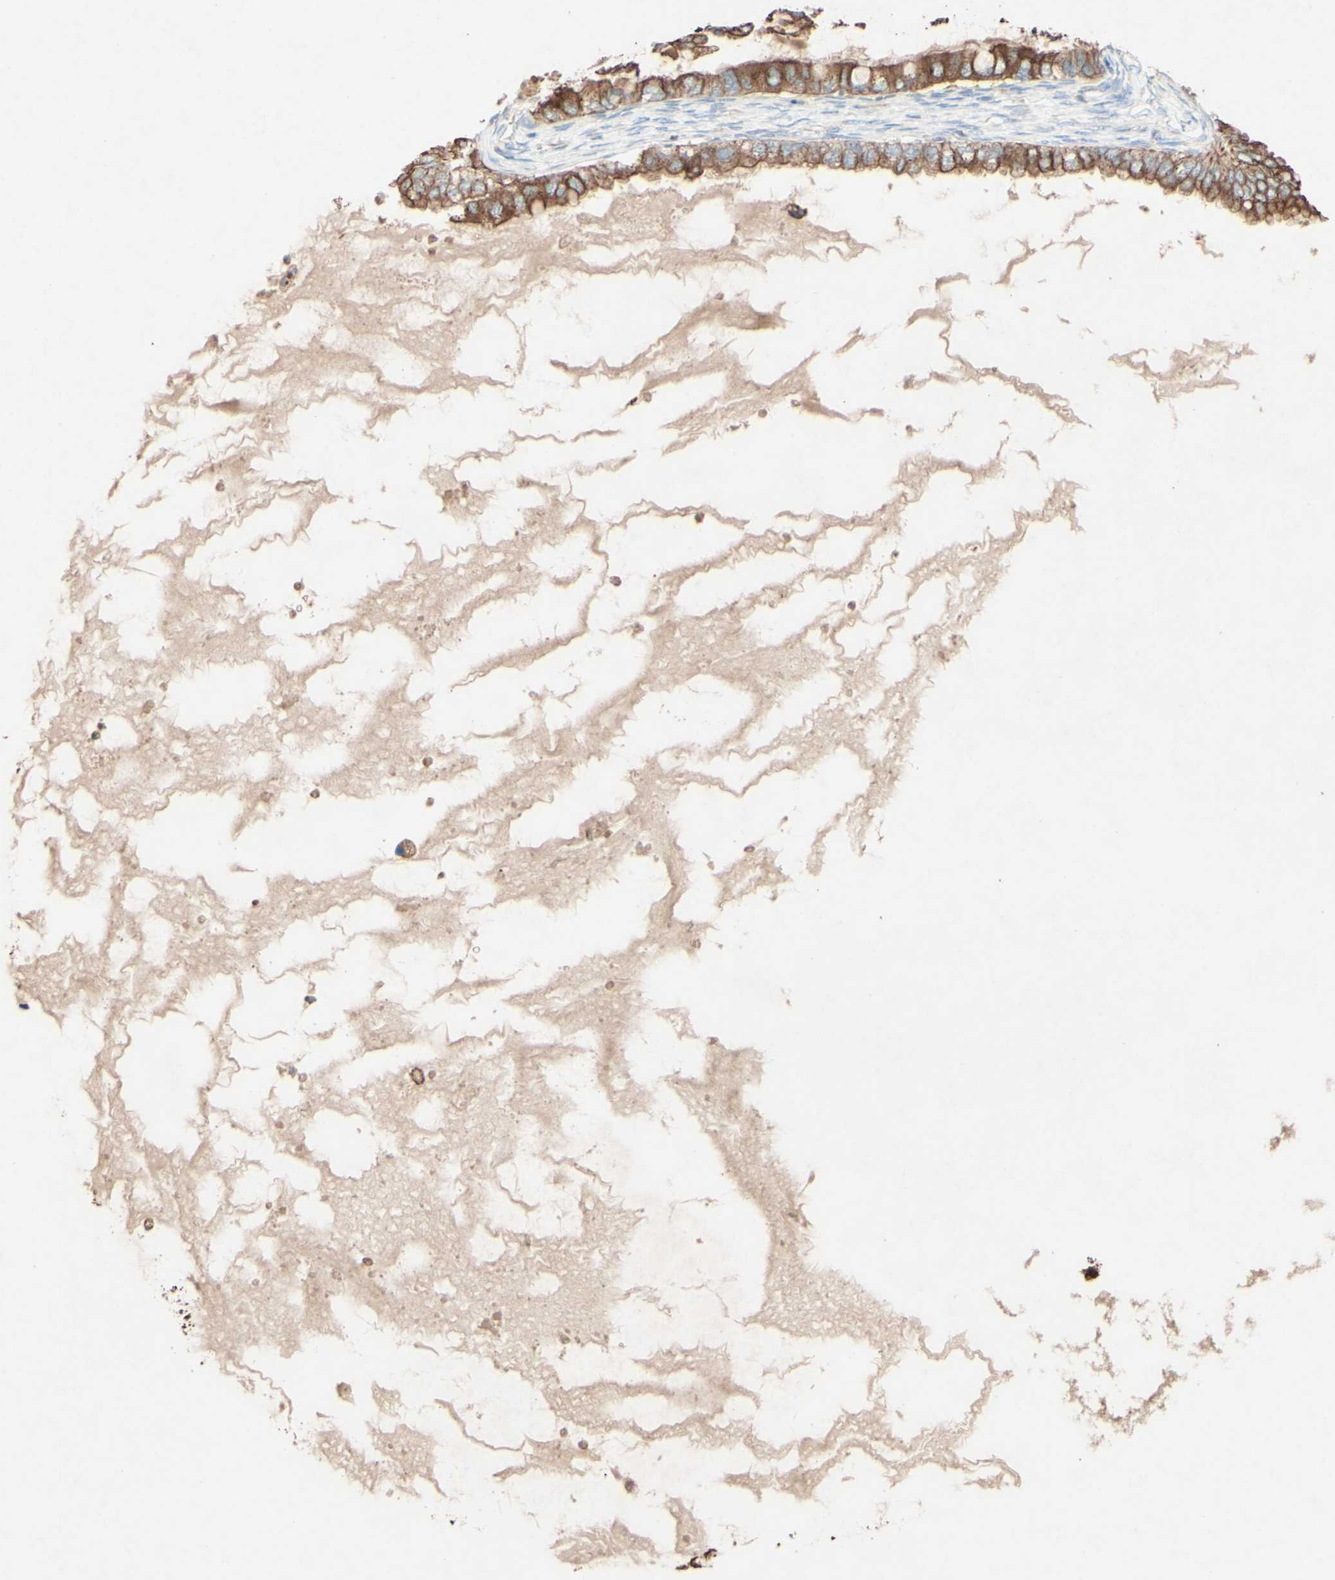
{"staining": {"intensity": "moderate", "quantity": ">75%", "location": "cytoplasmic/membranous"}, "tissue": "ovarian cancer", "cell_type": "Tumor cells", "image_type": "cancer", "snomed": [{"axis": "morphology", "description": "Cystadenocarcinoma, mucinous, NOS"}, {"axis": "topography", "description": "Ovary"}], "caption": "Immunohistochemistry micrograph of neoplastic tissue: human ovarian cancer stained using IHC reveals medium levels of moderate protein expression localized specifically in the cytoplasmic/membranous of tumor cells, appearing as a cytoplasmic/membranous brown color.", "gene": "MTM1", "patient": {"sex": "female", "age": 80}}